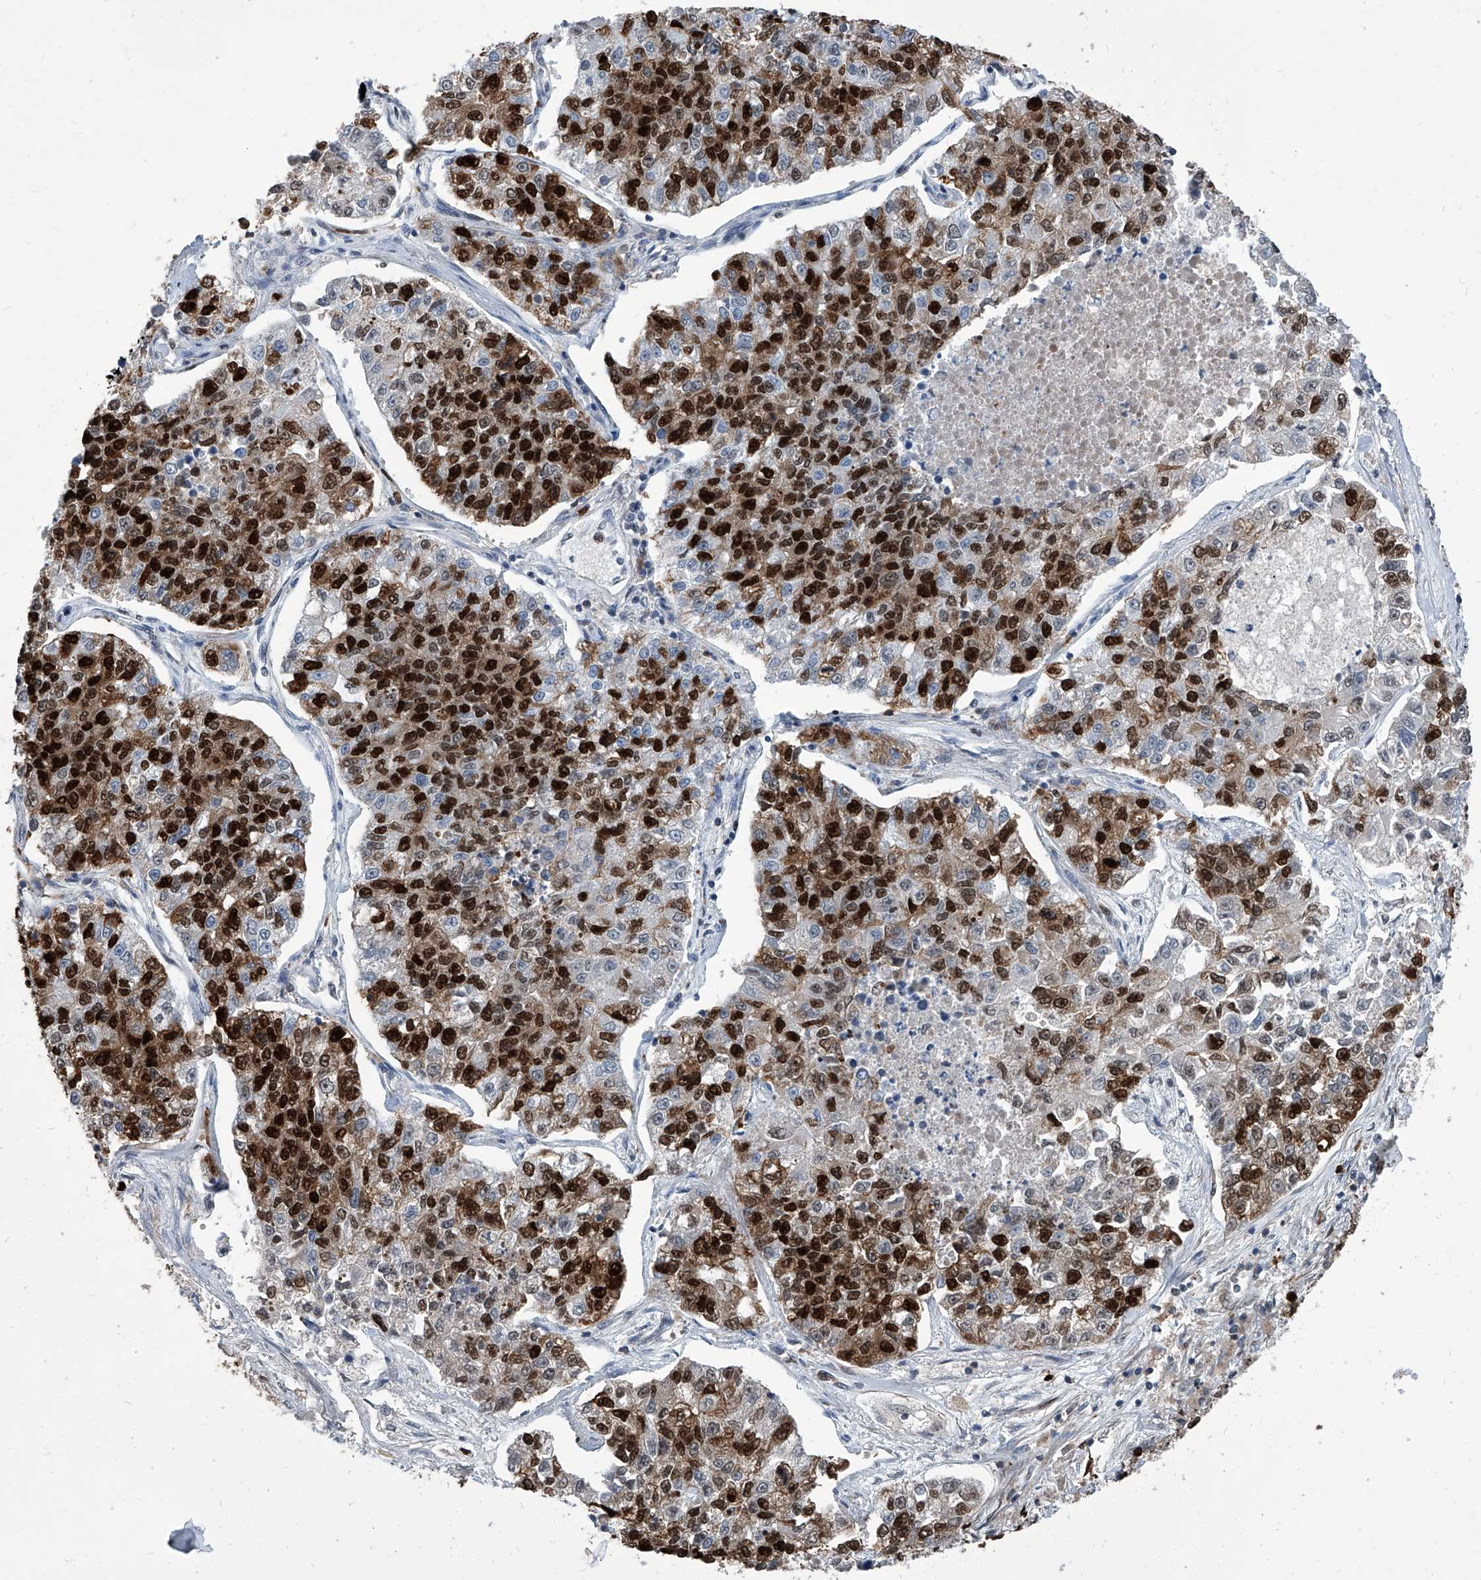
{"staining": {"intensity": "strong", "quantity": ">75%", "location": "nuclear"}, "tissue": "lung cancer", "cell_type": "Tumor cells", "image_type": "cancer", "snomed": [{"axis": "morphology", "description": "Adenocarcinoma, NOS"}, {"axis": "topography", "description": "Lung"}], "caption": "High-power microscopy captured an IHC image of lung cancer, revealing strong nuclear expression in about >75% of tumor cells.", "gene": "PCNA", "patient": {"sex": "male", "age": 49}}